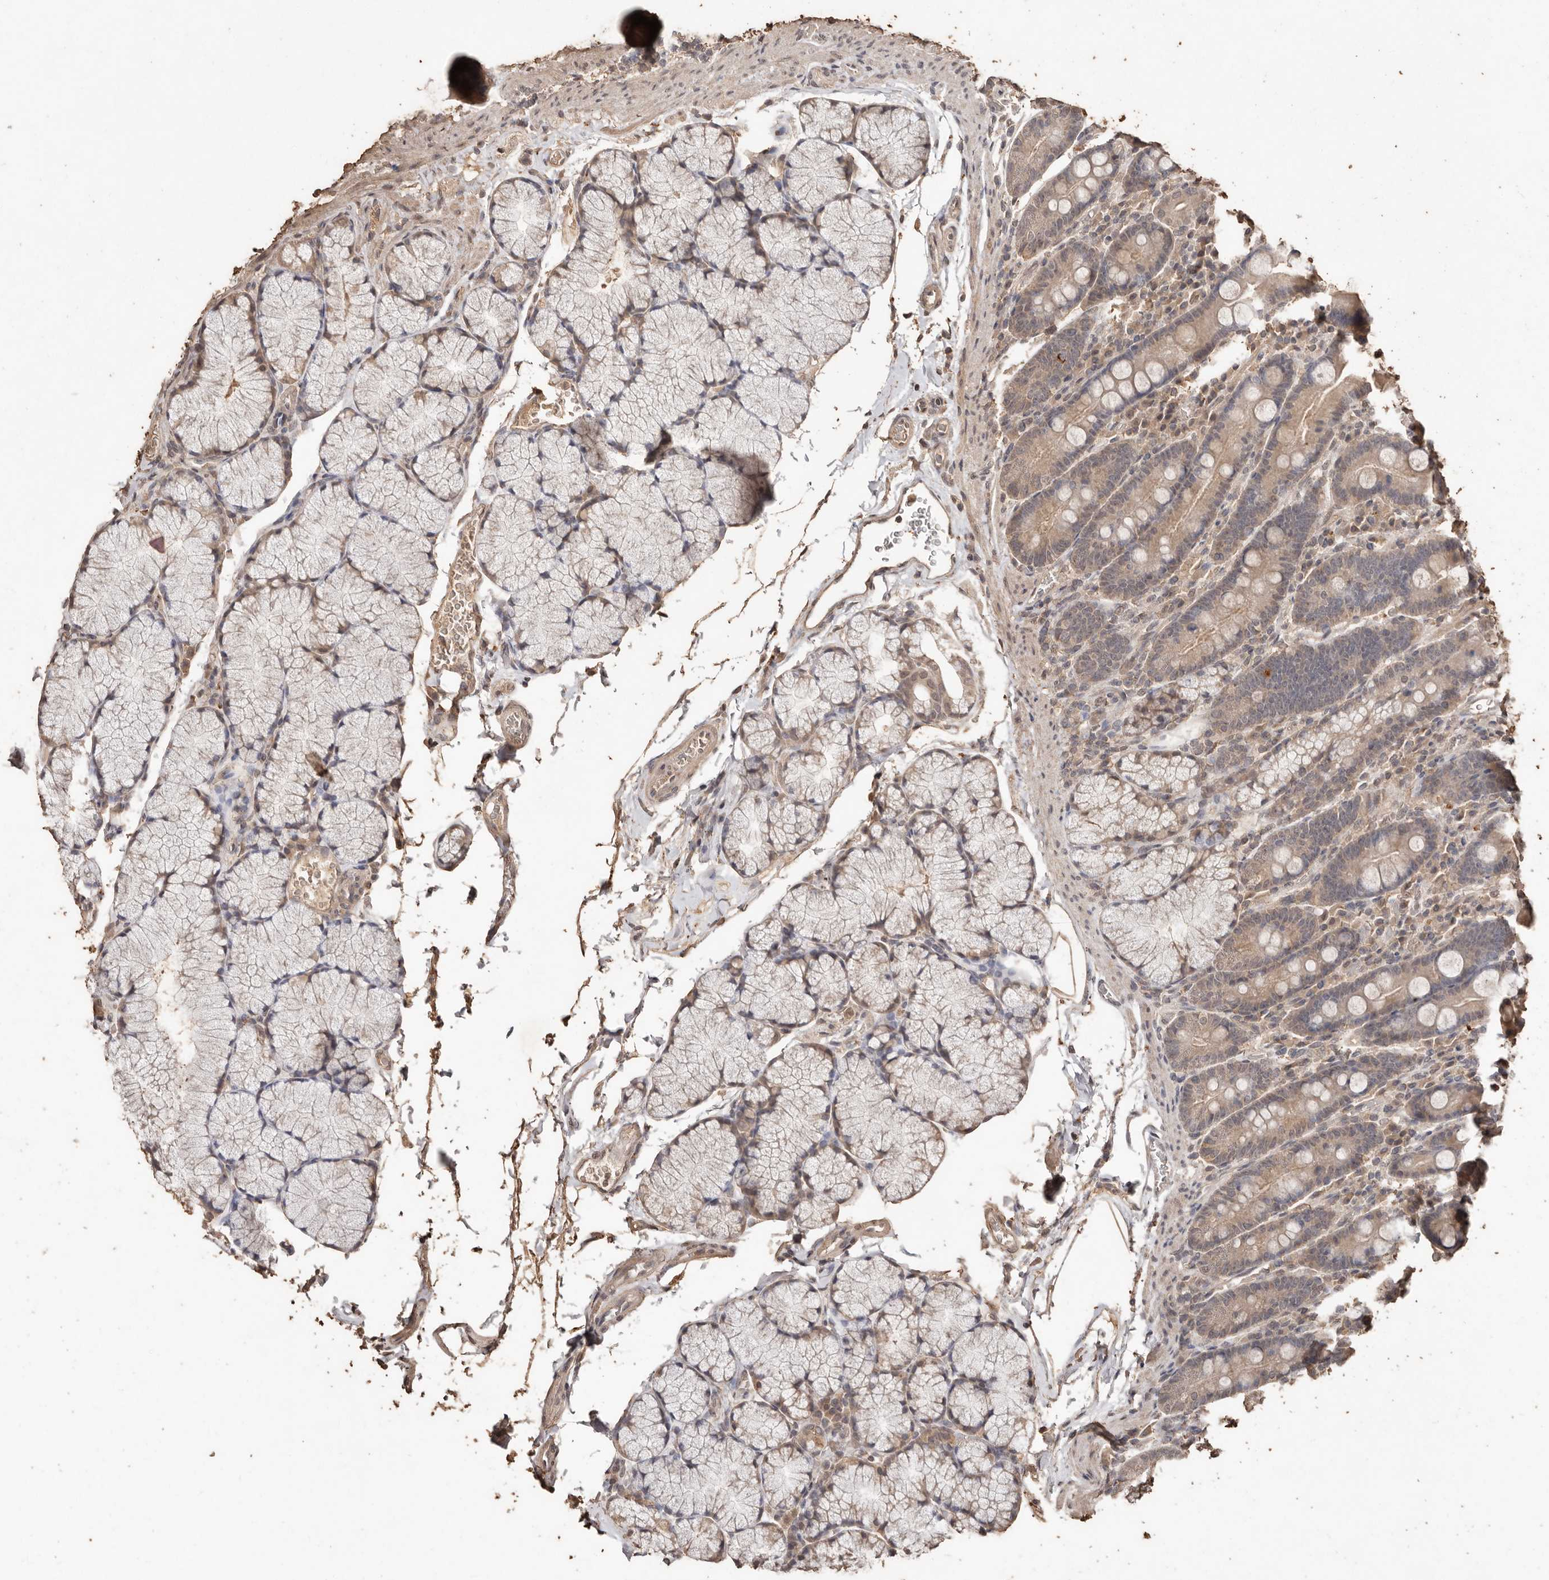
{"staining": {"intensity": "weak", "quantity": ">75%", "location": "cytoplasmic/membranous"}, "tissue": "duodenum", "cell_type": "Glandular cells", "image_type": "normal", "snomed": [{"axis": "morphology", "description": "Normal tissue, NOS"}, {"axis": "topography", "description": "Duodenum"}], "caption": "Protein expression analysis of normal duodenum exhibits weak cytoplasmic/membranous expression in about >75% of glandular cells.", "gene": "PKDCC", "patient": {"sex": "male", "age": 35}}